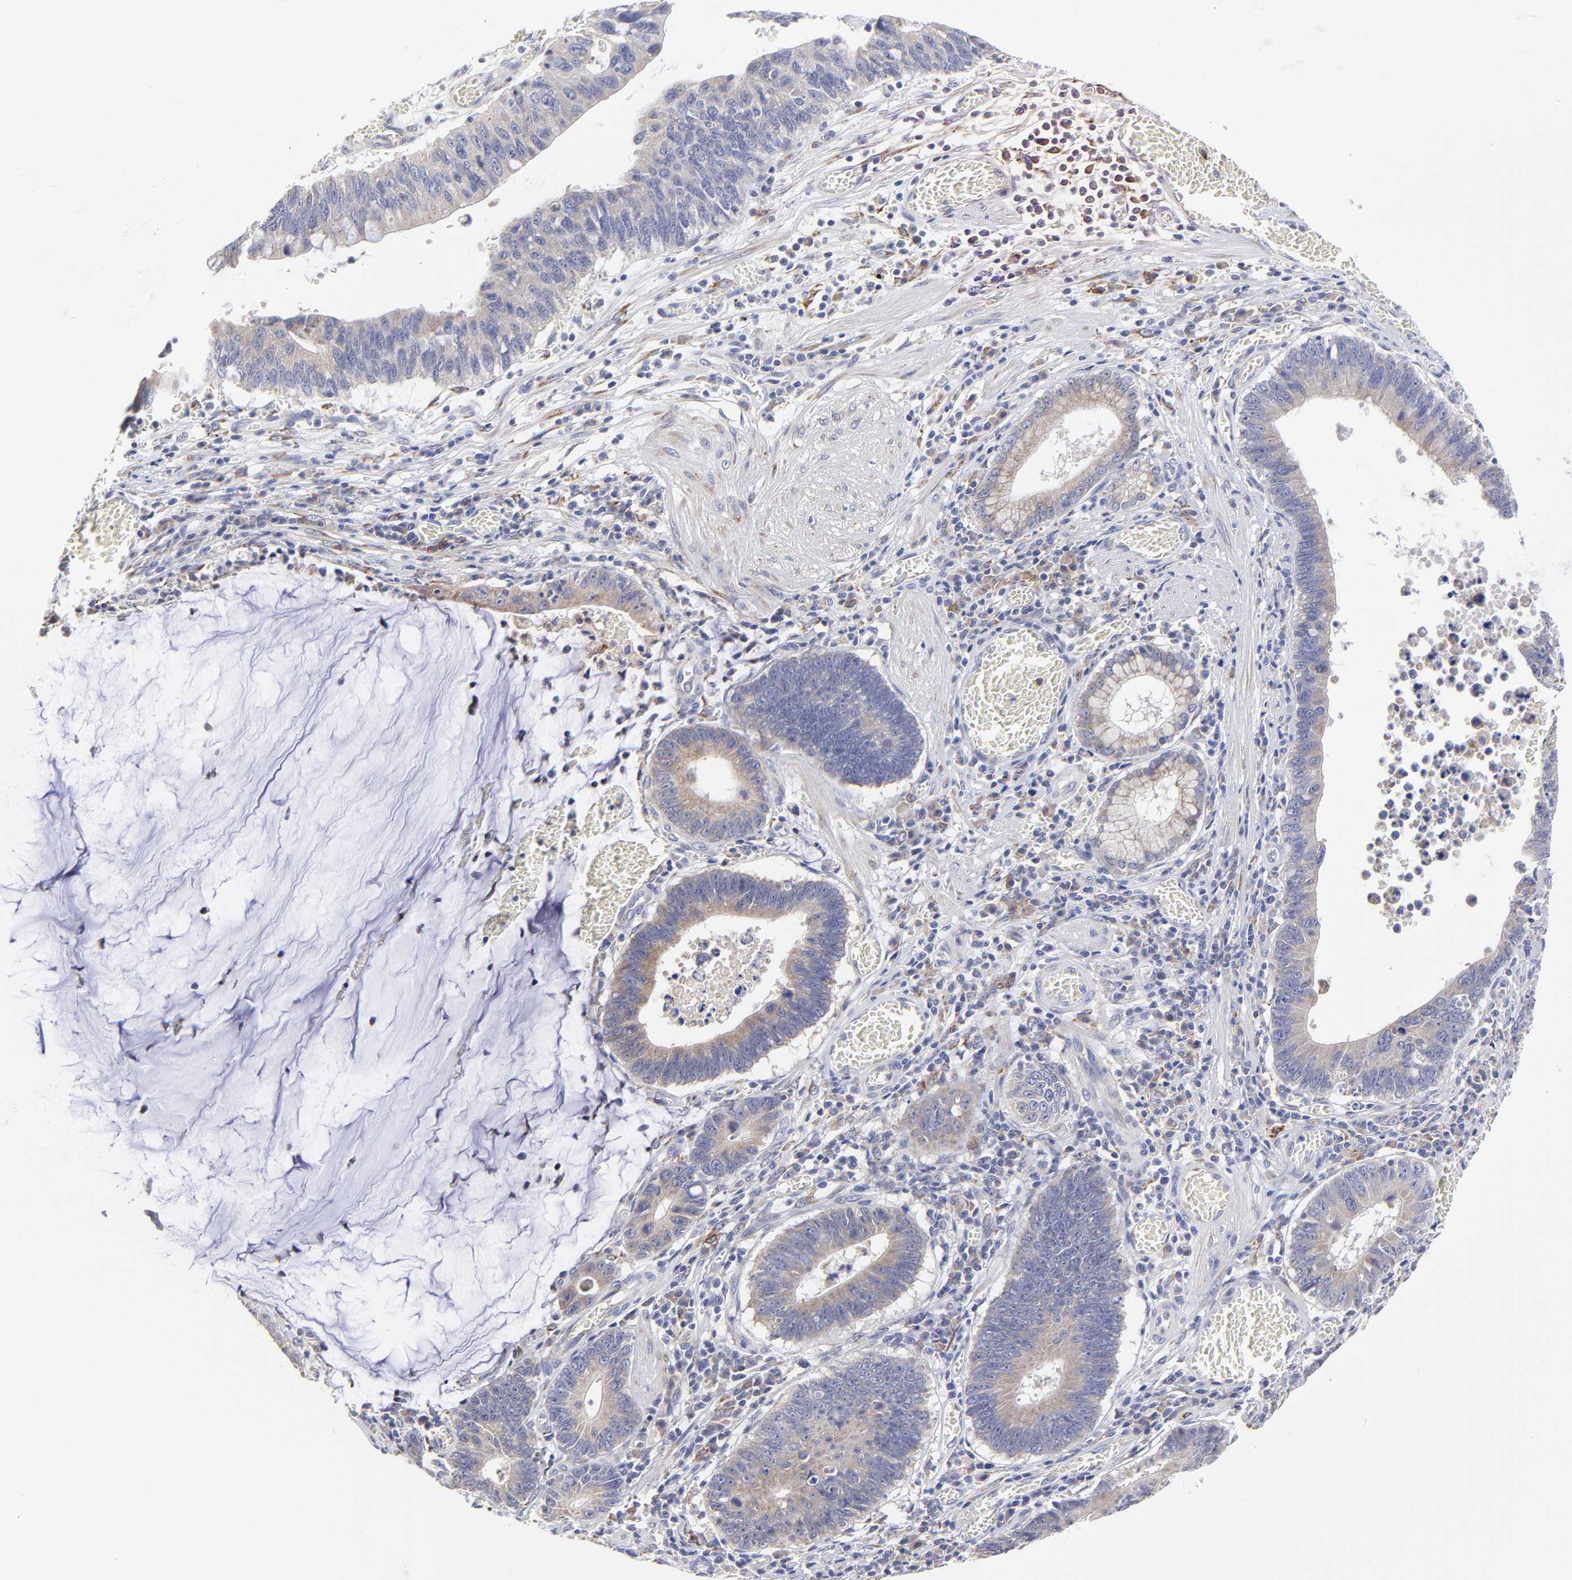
{"staining": {"intensity": "weak", "quantity": ">75%", "location": "cytoplasmic/membranous"}, "tissue": "stomach cancer", "cell_type": "Tumor cells", "image_type": "cancer", "snomed": [{"axis": "morphology", "description": "Adenocarcinoma, NOS"}, {"axis": "topography", "description": "Stomach"}, {"axis": "topography", "description": "Gastric cardia"}], "caption": "Immunohistochemical staining of human adenocarcinoma (stomach) demonstrates low levels of weak cytoplasmic/membranous protein positivity in about >75% of tumor cells.", "gene": "GCSAM", "patient": {"sex": "male", "age": 59}}